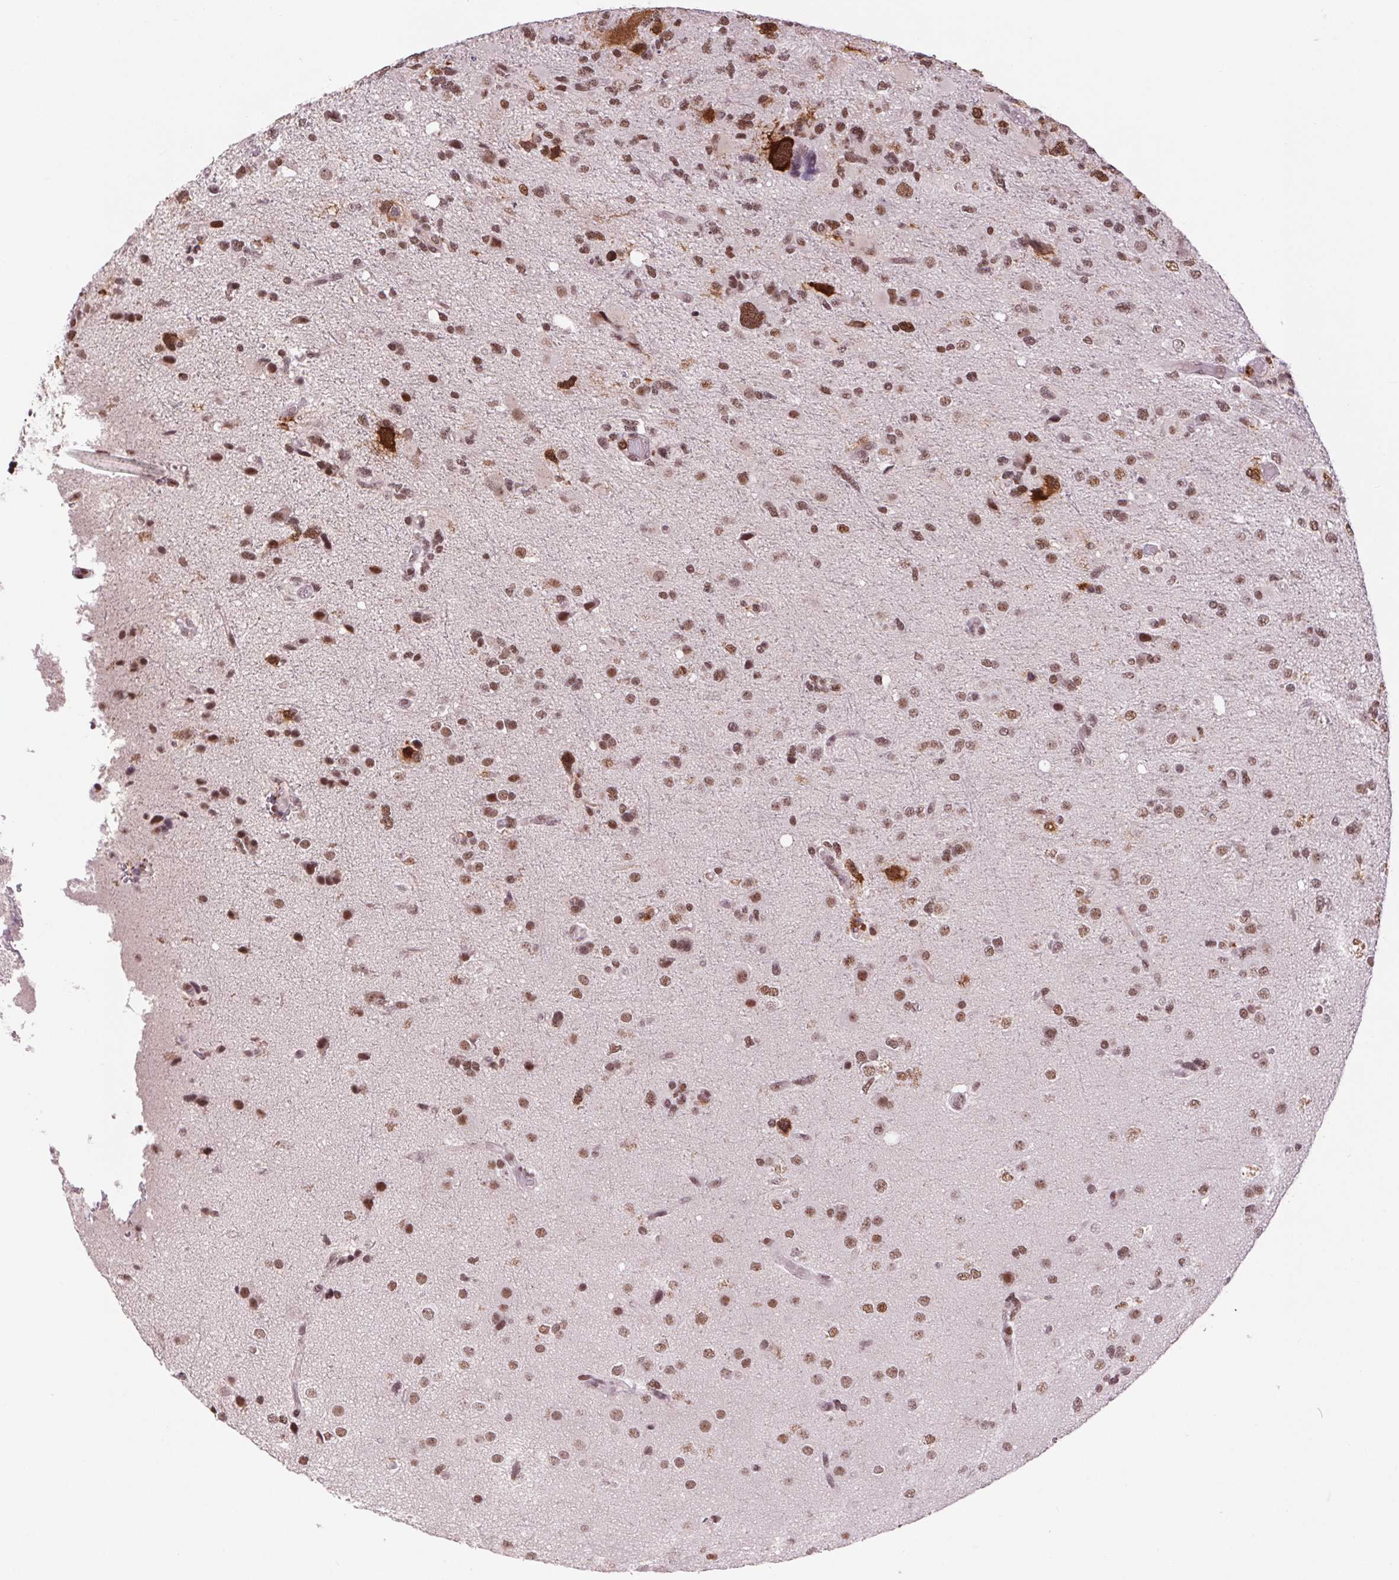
{"staining": {"intensity": "strong", "quantity": ">75%", "location": "cytoplasmic/membranous,nuclear"}, "tissue": "glioma", "cell_type": "Tumor cells", "image_type": "cancer", "snomed": [{"axis": "morphology", "description": "Glioma, malignant, High grade"}, {"axis": "topography", "description": "Brain"}], "caption": "The immunohistochemical stain highlights strong cytoplasmic/membranous and nuclear staining in tumor cells of malignant glioma (high-grade) tissue.", "gene": "CD2BP2", "patient": {"sex": "female", "age": 71}}